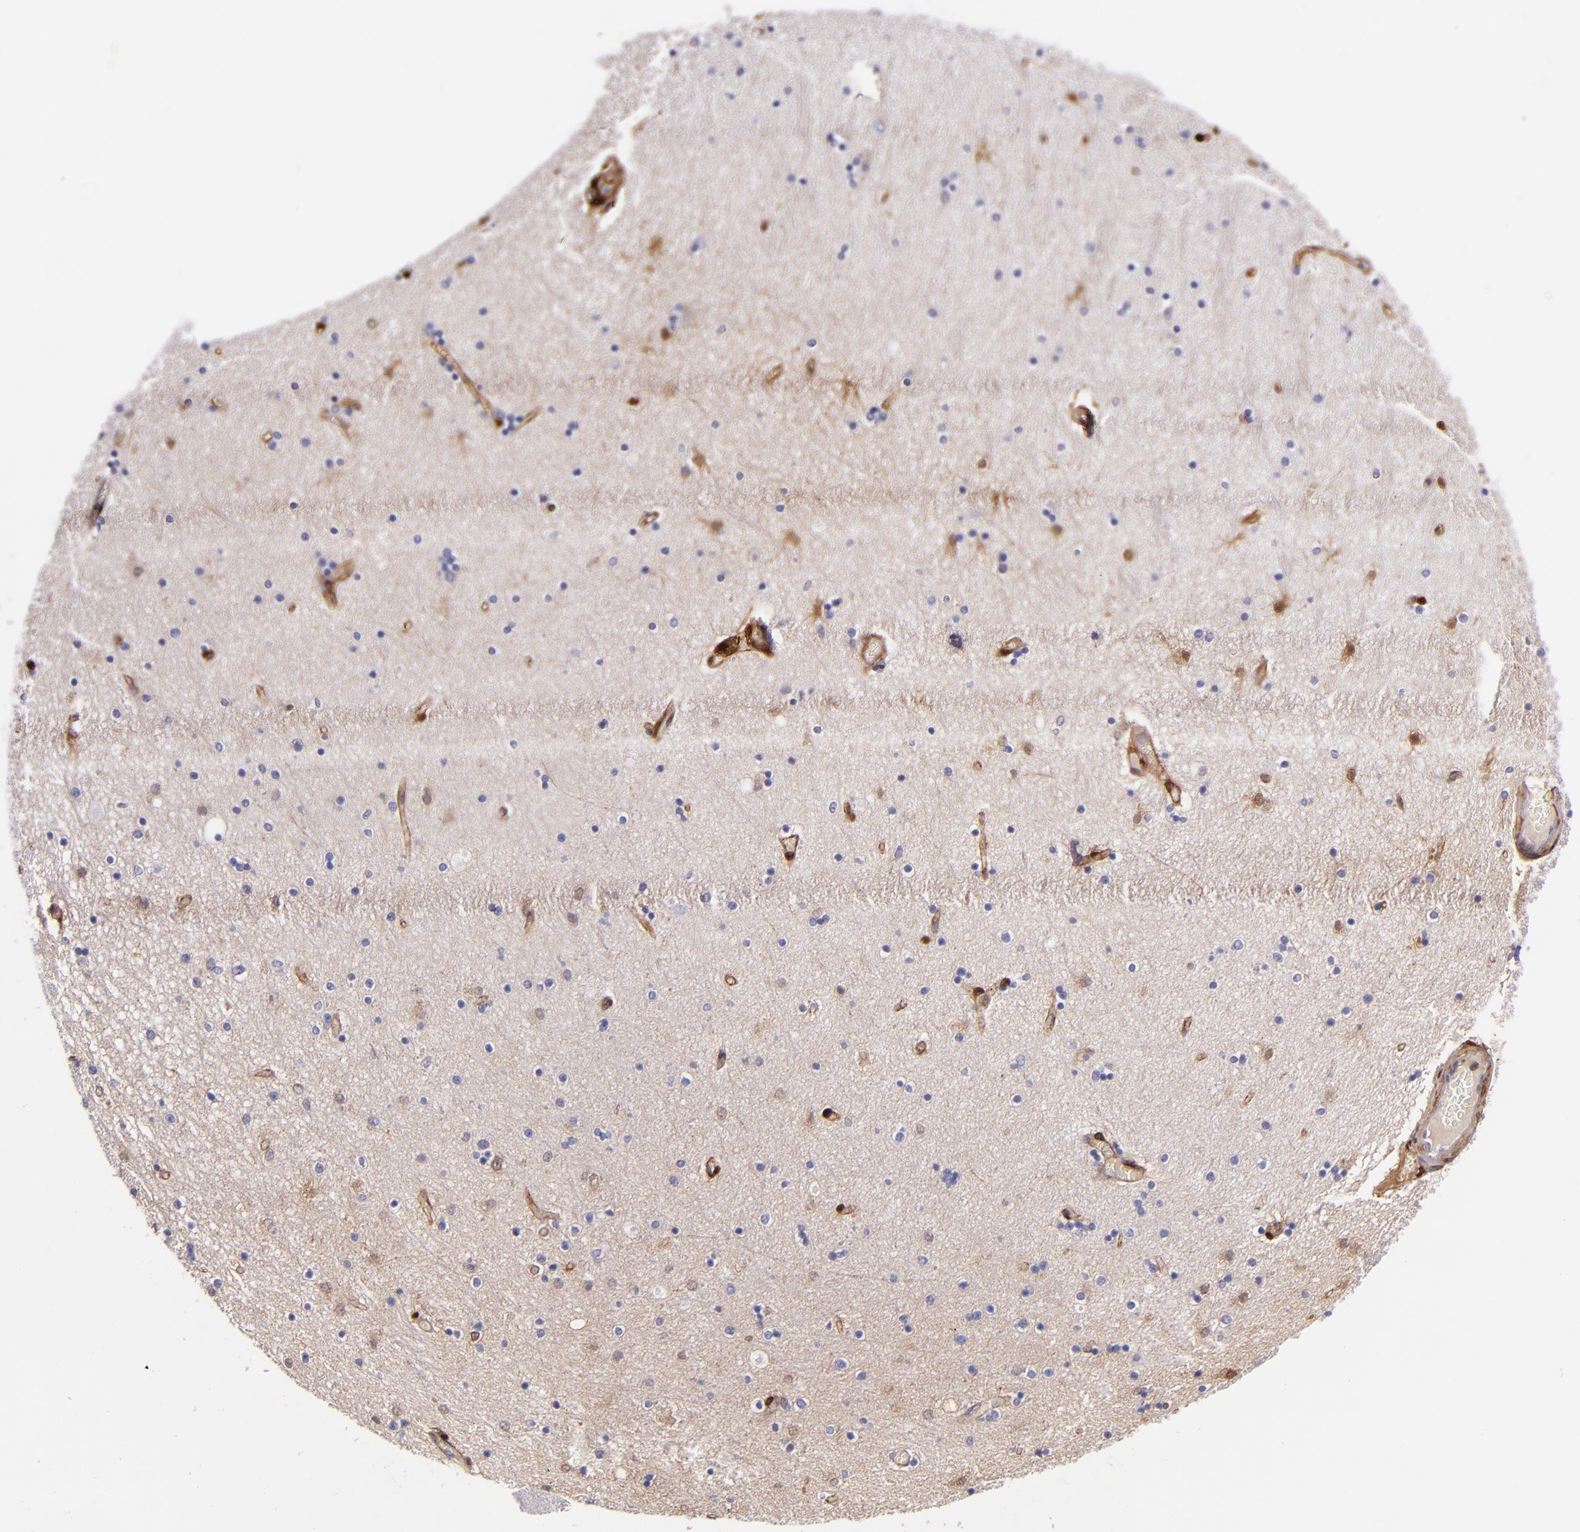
{"staining": {"intensity": "moderate", "quantity": "<25%", "location": "cytoplasmic/membranous,nuclear"}, "tissue": "hippocampus", "cell_type": "Glial cells", "image_type": "normal", "snomed": [{"axis": "morphology", "description": "Normal tissue, NOS"}, {"axis": "topography", "description": "Hippocampus"}], "caption": "An image of hippocampus stained for a protein reveals moderate cytoplasmic/membranous,nuclear brown staining in glial cells.", "gene": "LGALS1", "patient": {"sex": "female", "age": 54}}